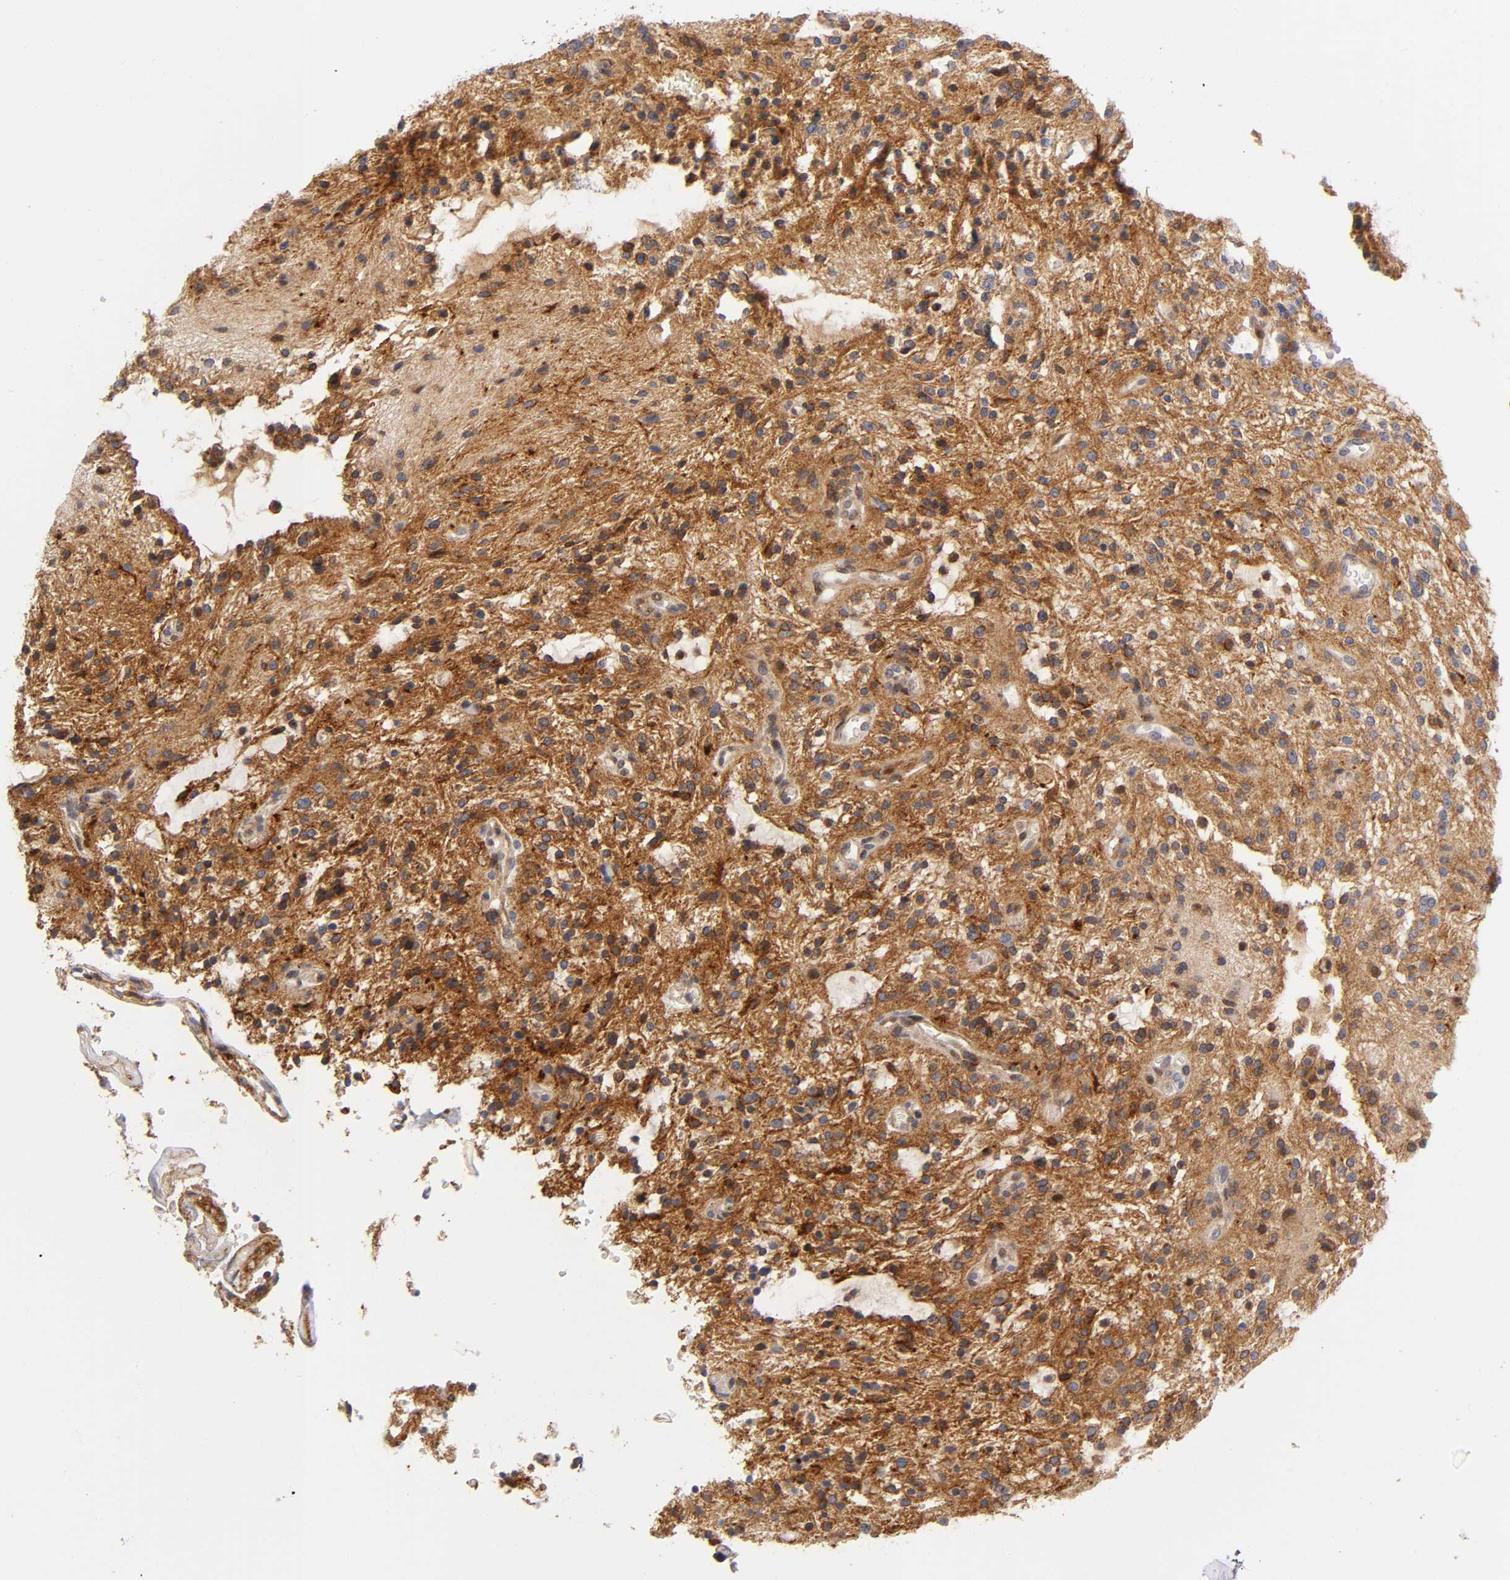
{"staining": {"intensity": "moderate", "quantity": ">75%", "location": "cytoplasmic/membranous"}, "tissue": "glioma", "cell_type": "Tumor cells", "image_type": "cancer", "snomed": [{"axis": "morphology", "description": "Glioma, malignant, NOS"}, {"axis": "topography", "description": "Cerebellum"}], "caption": "Immunohistochemical staining of glioma (malignant) shows medium levels of moderate cytoplasmic/membranous protein staining in approximately >75% of tumor cells.", "gene": "ANXA7", "patient": {"sex": "female", "age": 10}}